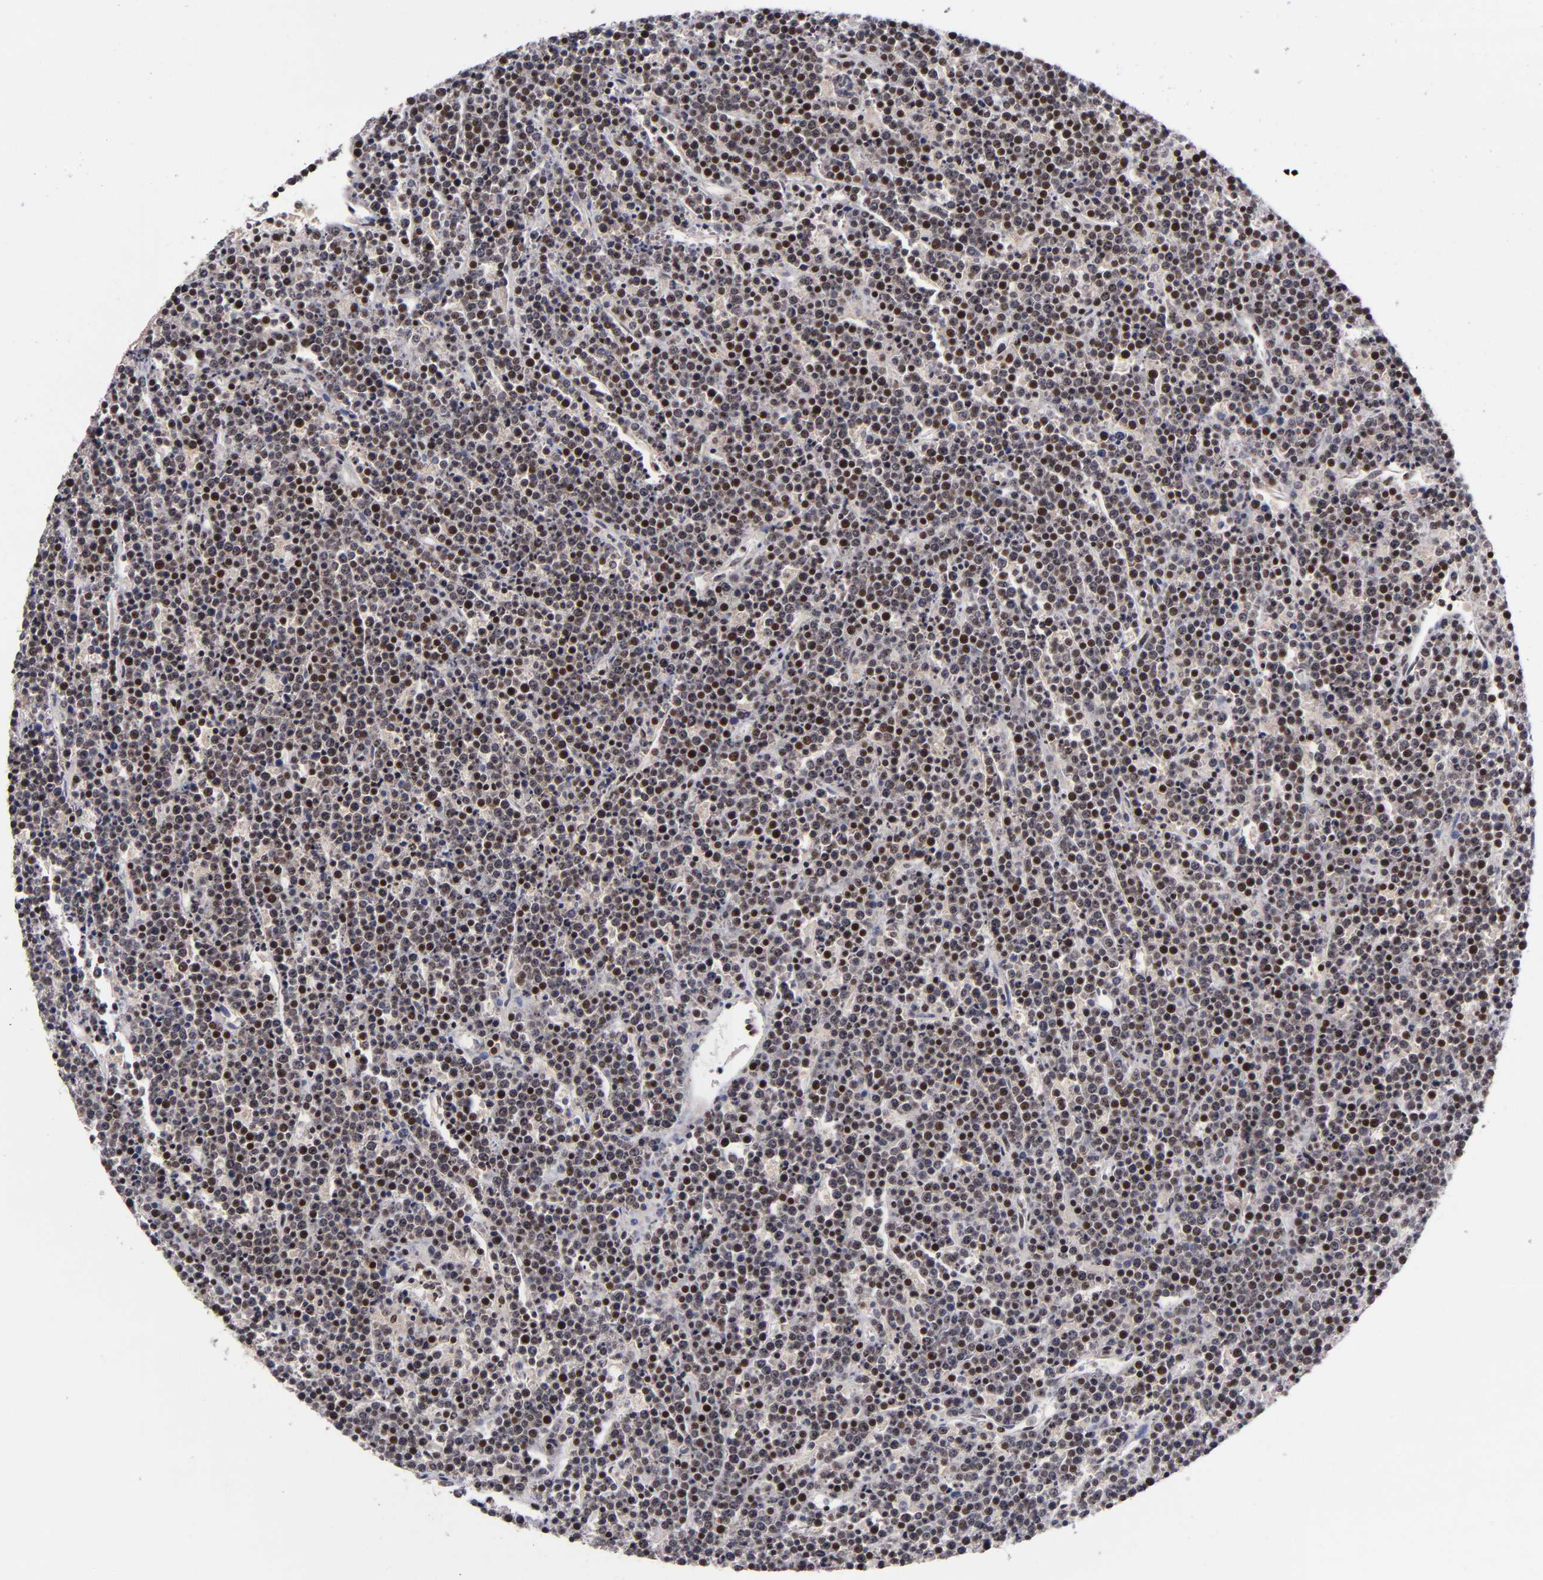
{"staining": {"intensity": "weak", "quantity": "<25%", "location": "cytoplasmic/membranous,nuclear"}, "tissue": "lymphoma", "cell_type": "Tumor cells", "image_type": "cancer", "snomed": [{"axis": "morphology", "description": "Malignant lymphoma, non-Hodgkin's type, High grade"}, {"axis": "topography", "description": "Ovary"}], "caption": "IHC of human malignant lymphoma, non-Hodgkin's type (high-grade) exhibits no staining in tumor cells.", "gene": "PCNX4", "patient": {"sex": "female", "age": 56}}